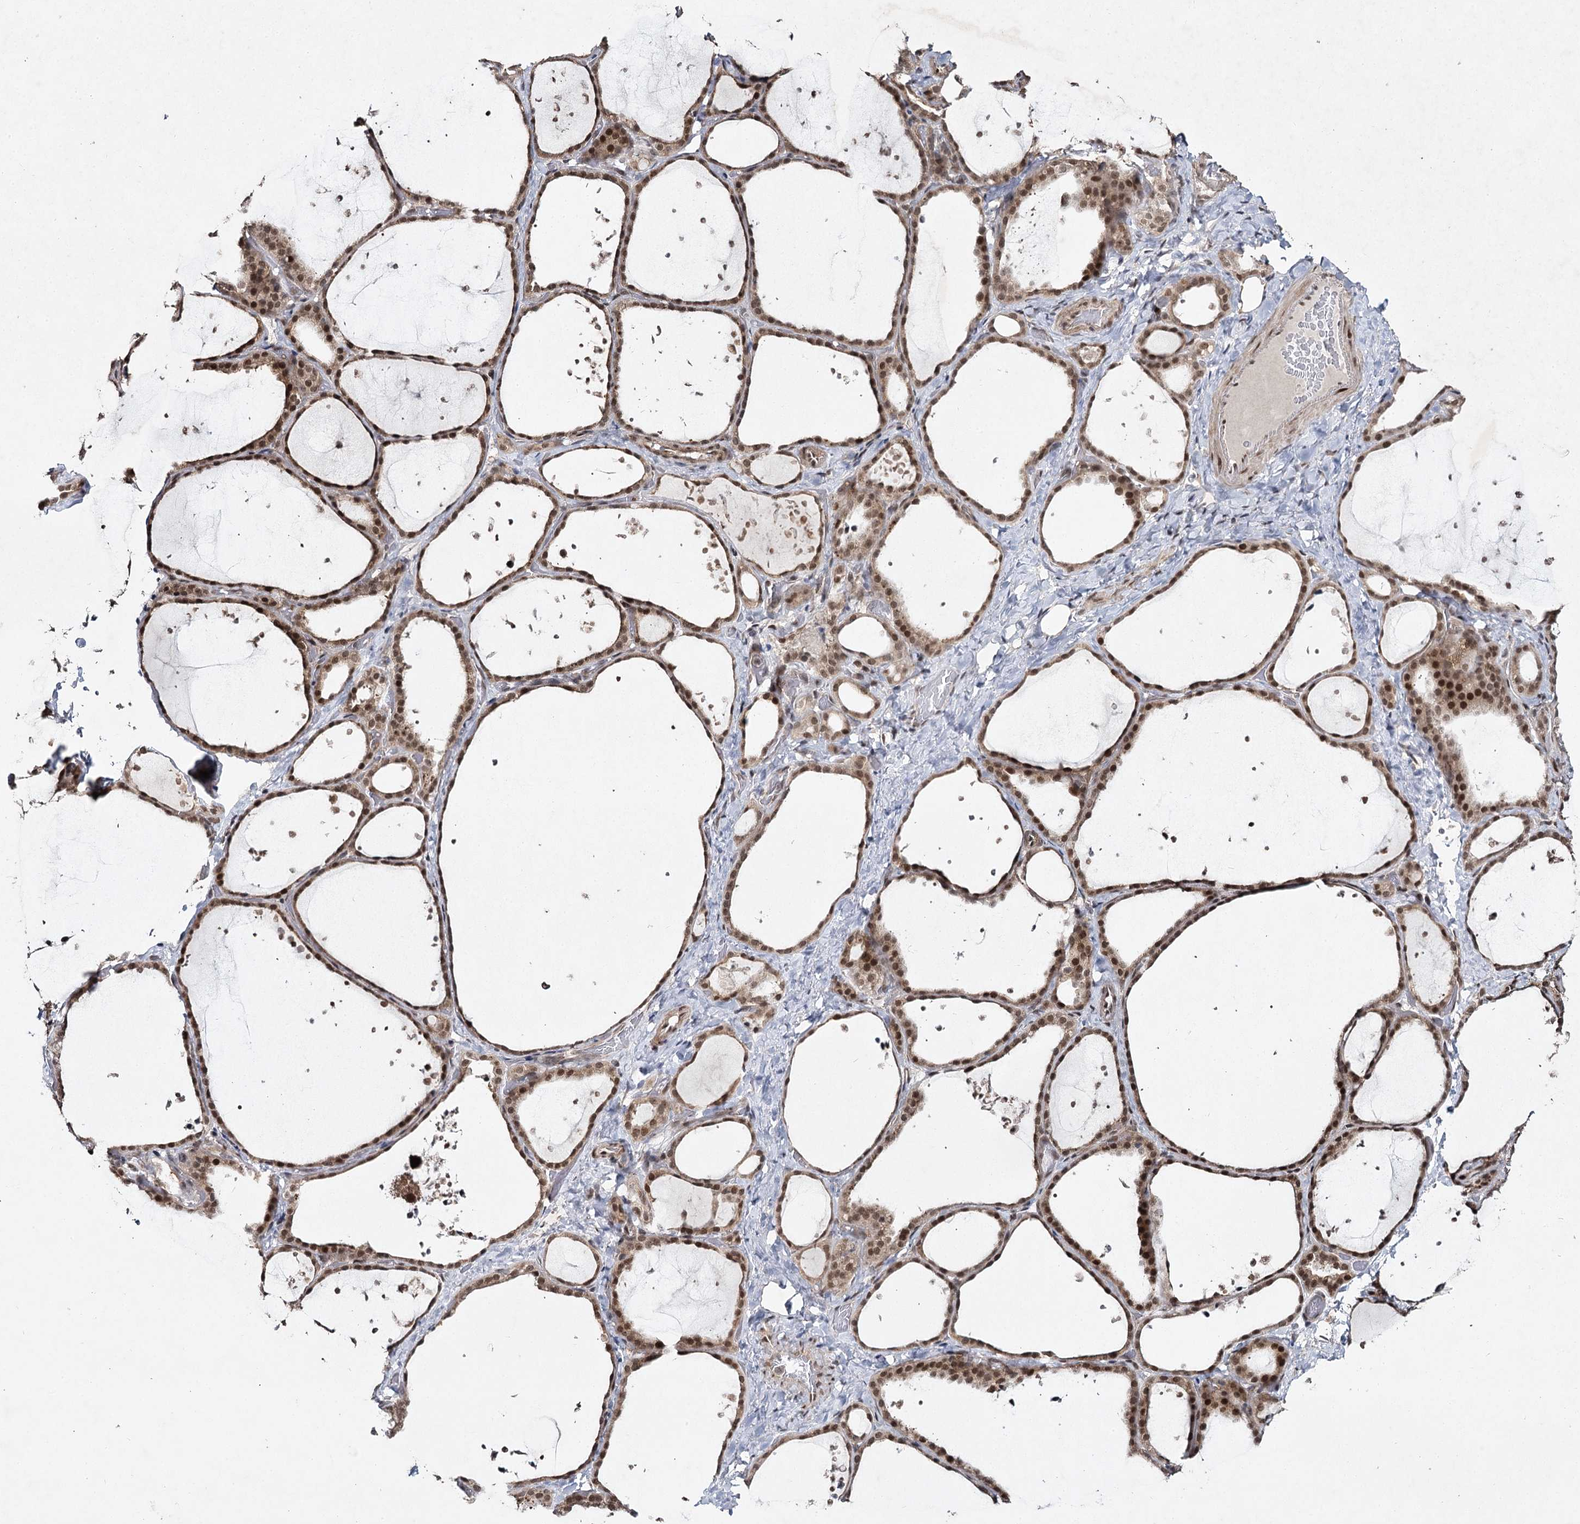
{"staining": {"intensity": "moderate", "quantity": ">75%", "location": "nuclear"}, "tissue": "thyroid gland", "cell_type": "Glandular cells", "image_type": "normal", "snomed": [{"axis": "morphology", "description": "Normal tissue, NOS"}, {"axis": "topography", "description": "Thyroid gland"}], "caption": "Immunohistochemistry (IHC) image of unremarkable thyroid gland: human thyroid gland stained using immunohistochemistry displays medium levels of moderate protein expression localized specifically in the nuclear of glandular cells, appearing as a nuclear brown color.", "gene": "DCUN1D4", "patient": {"sex": "female", "age": 44}}